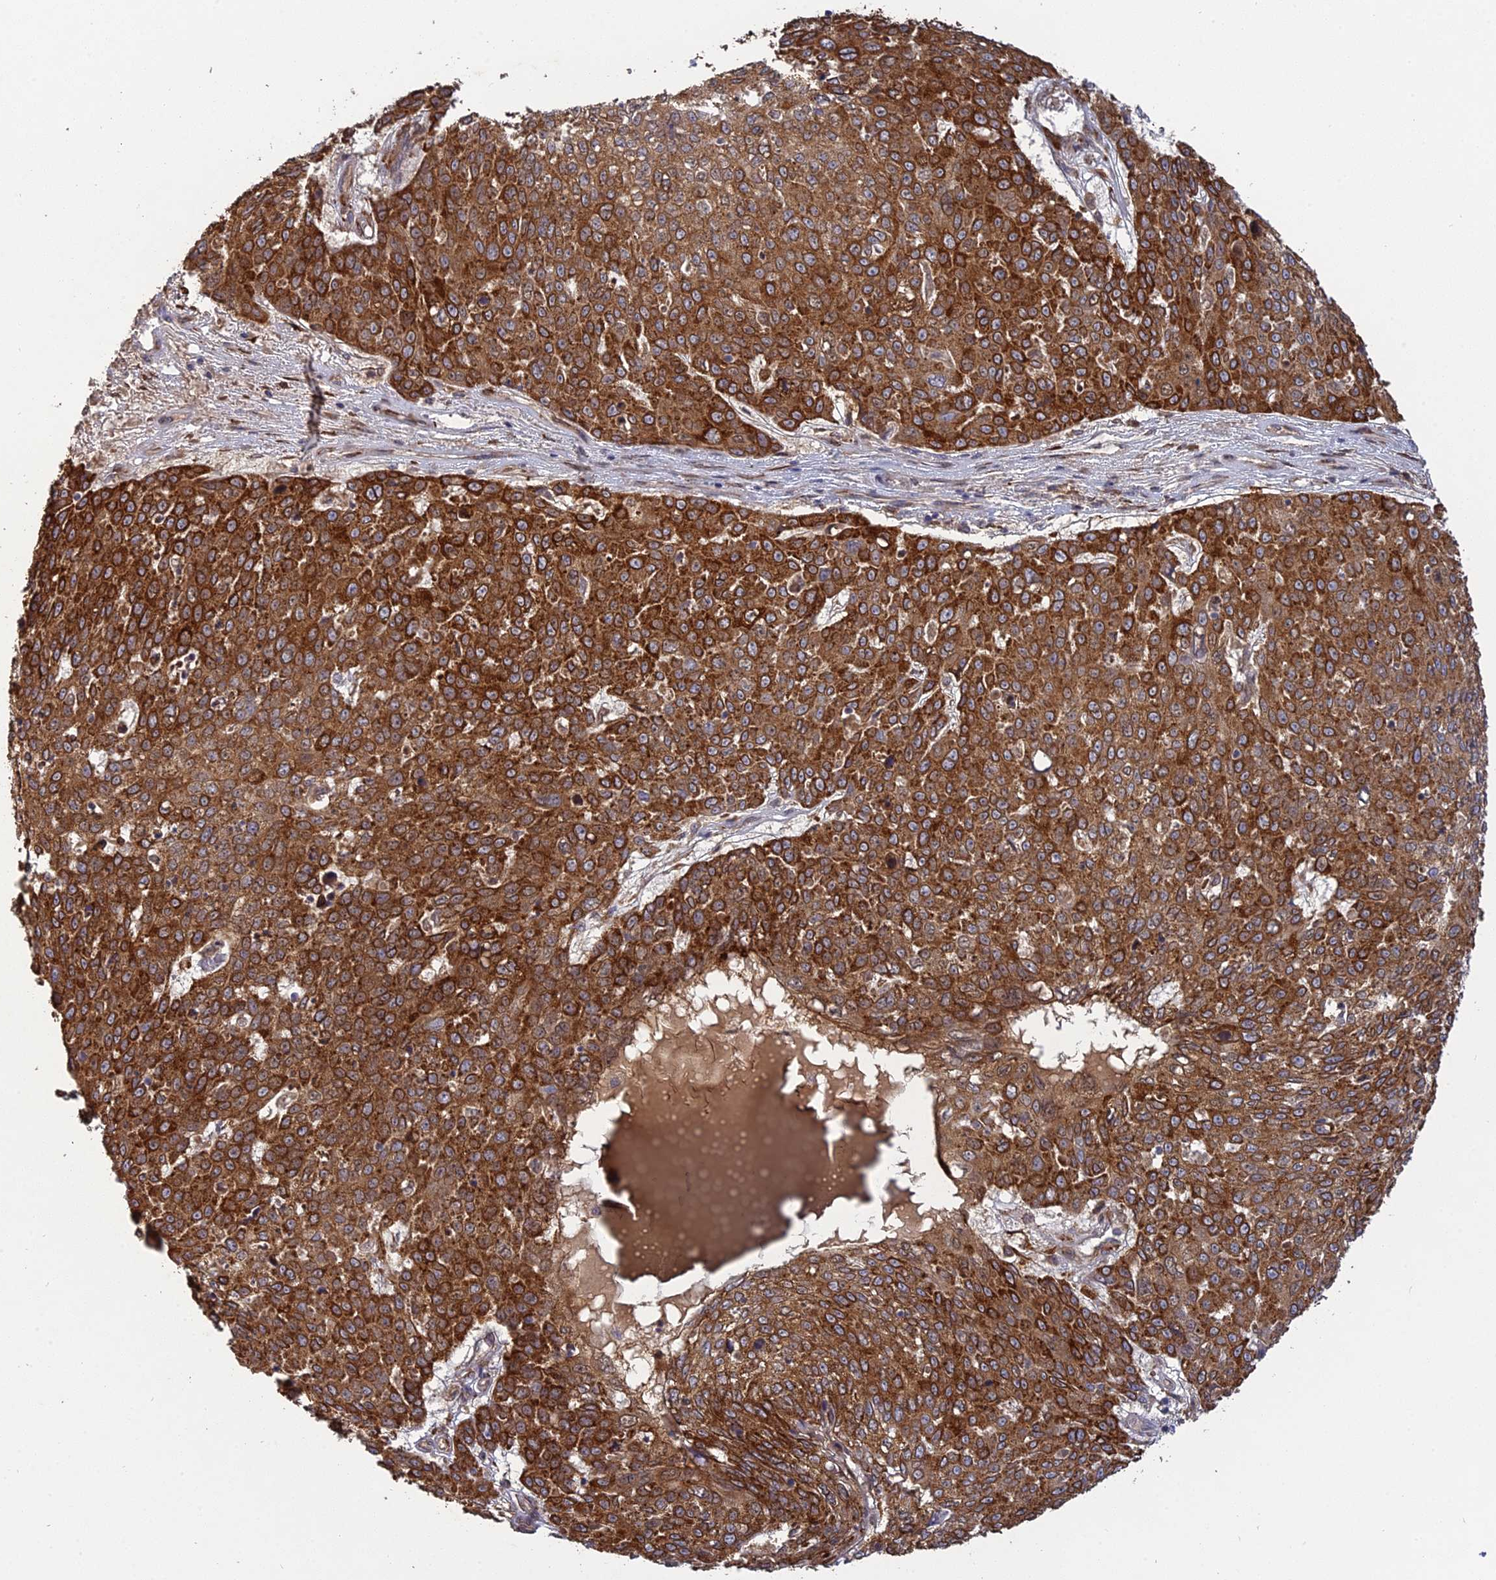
{"staining": {"intensity": "strong", "quantity": ">75%", "location": "cytoplasmic/membranous"}, "tissue": "skin cancer", "cell_type": "Tumor cells", "image_type": "cancer", "snomed": [{"axis": "morphology", "description": "Squamous cell carcinoma, NOS"}, {"axis": "topography", "description": "Skin"}], "caption": "A photomicrograph of skin squamous cell carcinoma stained for a protein reveals strong cytoplasmic/membranous brown staining in tumor cells. (Brightfield microscopy of DAB IHC at high magnification).", "gene": "PPIC", "patient": {"sex": "male", "age": 71}}